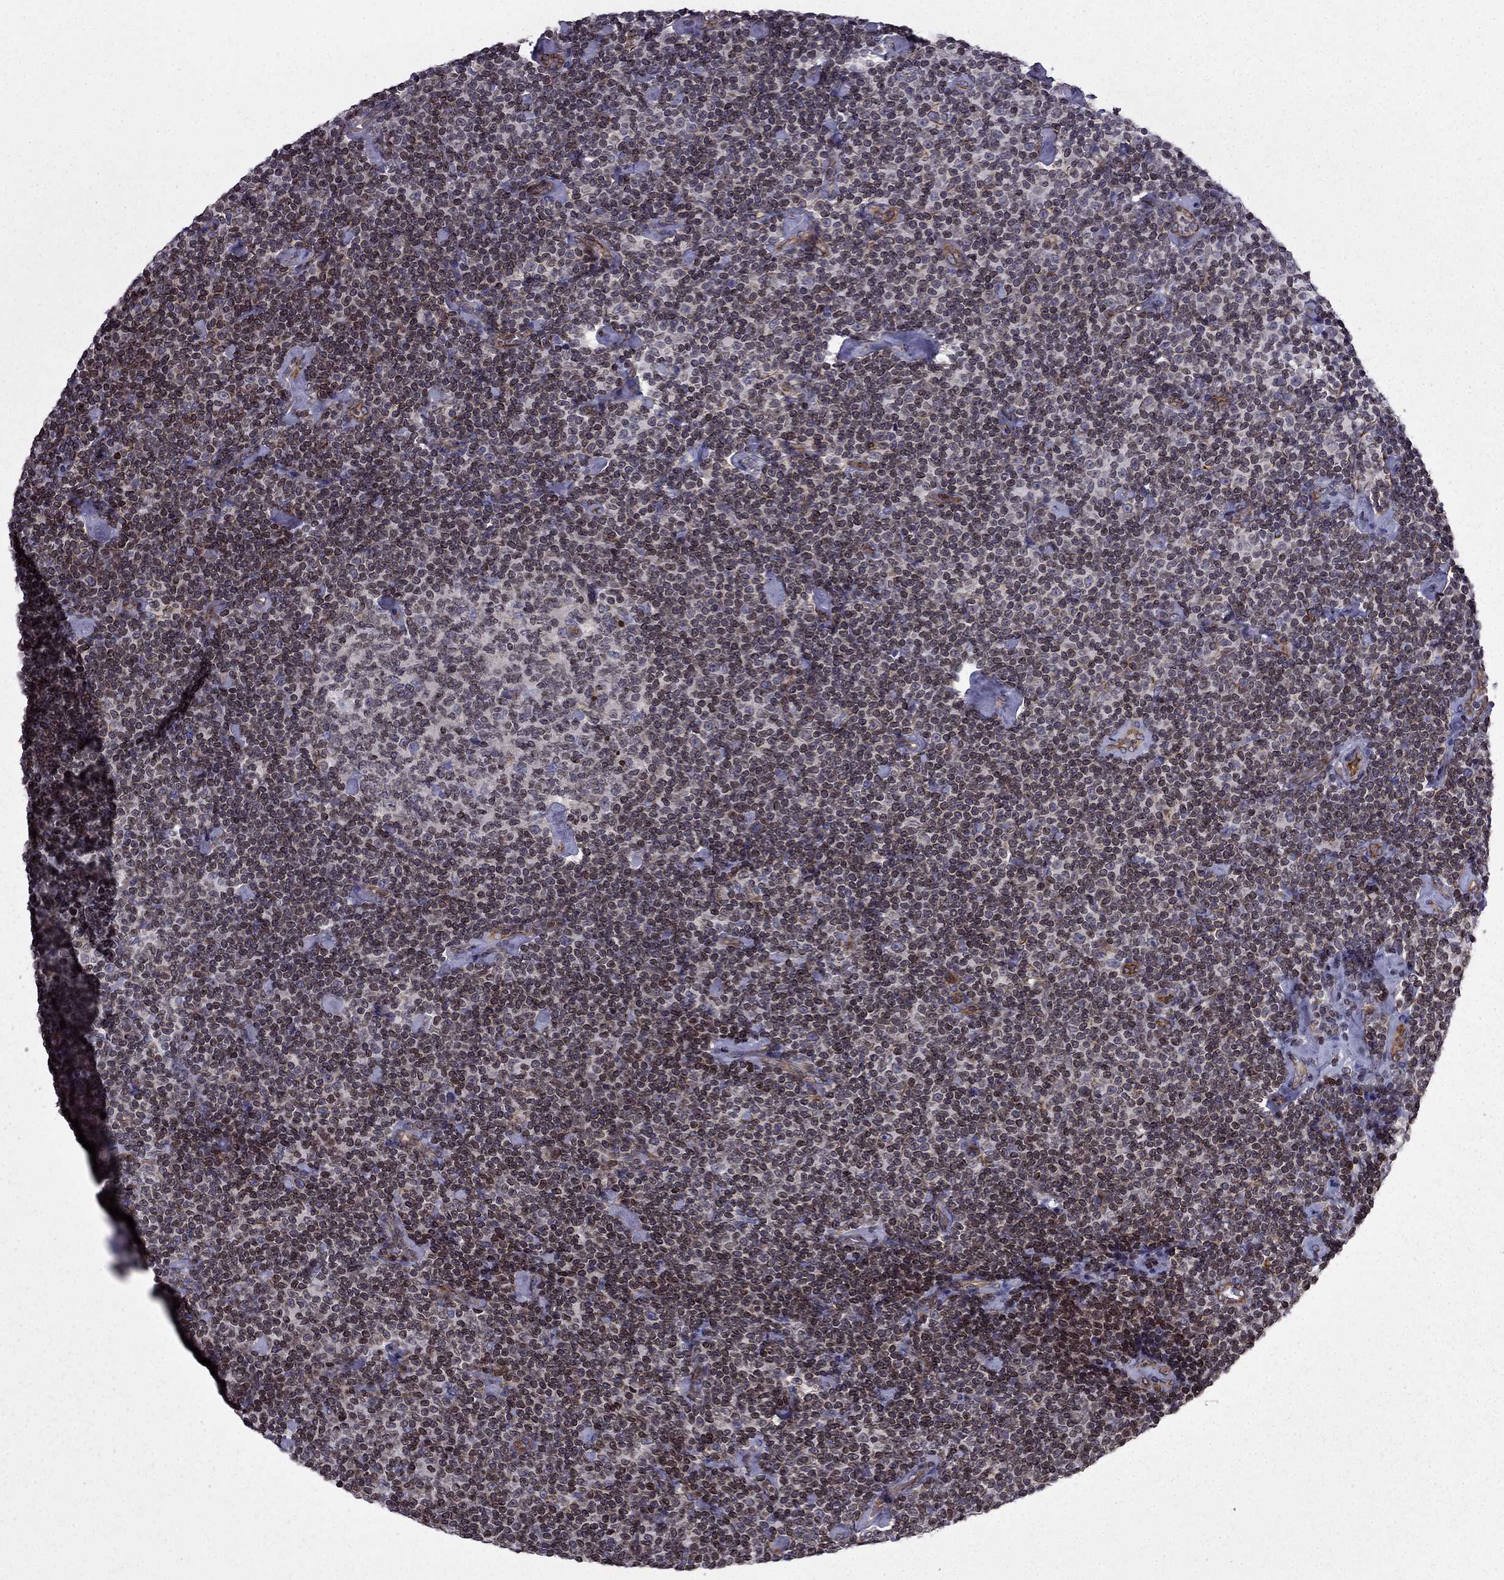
{"staining": {"intensity": "moderate", "quantity": ">75%", "location": "nuclear"}, "tissue": "lymphoma", "cell_type": "Tumor cells", "image_type": "cancer", "snomed": [{"axis": "morphology", "description": "Malignant lymphoma, non-Hodgkin's type, Low grade"}, {"axis": "topography", "description": "Lymph node"}], "caption": "A brown stain shows moderate nuclear staining of a protein in human malignant lymphoma, non-Hodgkin's type (low-grade) tumor cells.", "gene": "CDC42BPA", "patient": {"sex": "male", "age": 81}}